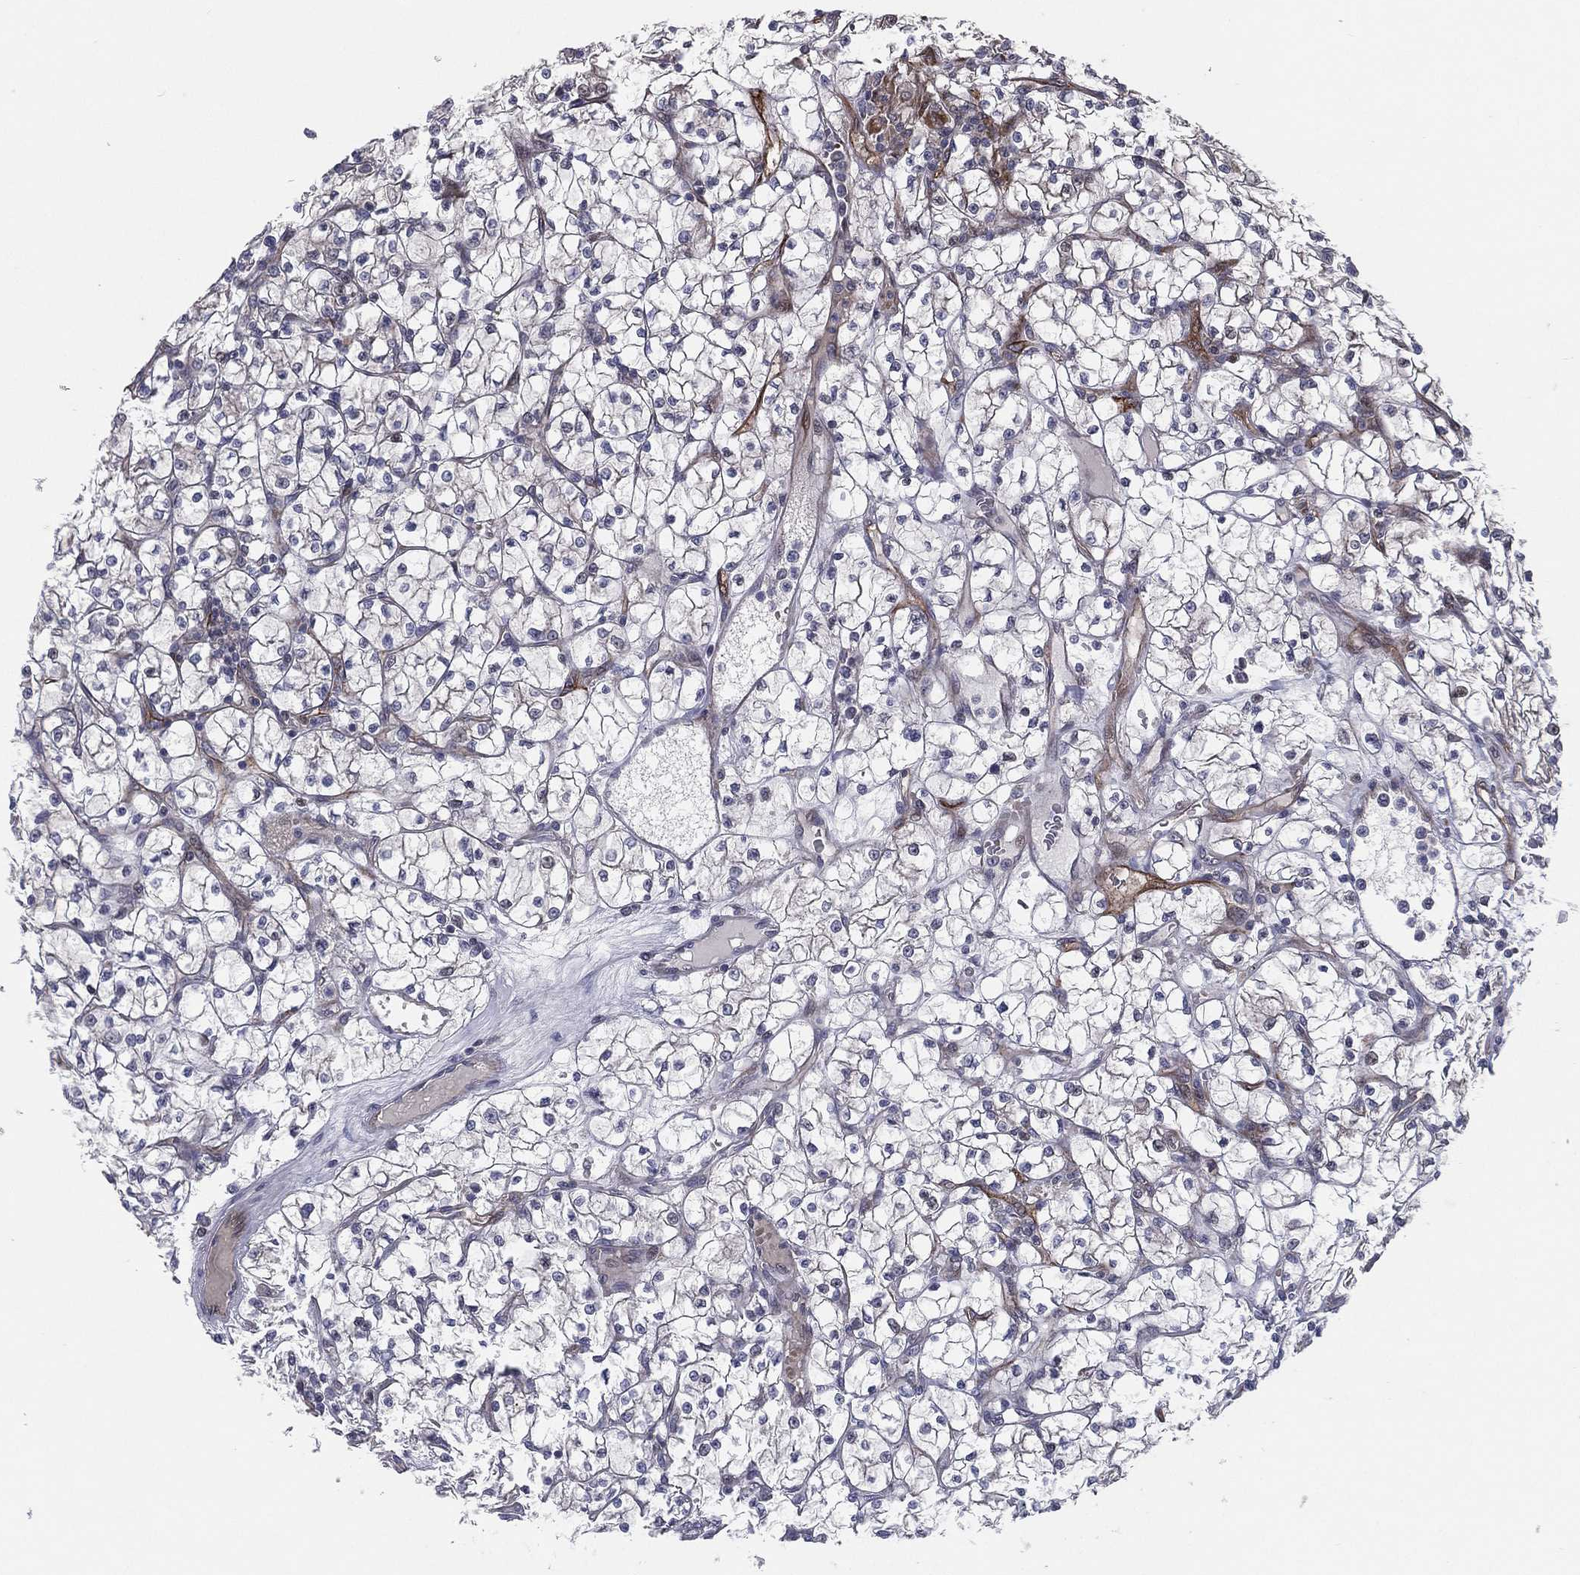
{"staining": {"intensity": "negative", "quantity": "none", "location": "none"}, "tissue": "renal cancer", "cell_type": "Tumor cells", "image_type": "cancer", "snomed": [{"axis": "morphology", "description": "Adenocarcinoma, NOS"}, {"axis": "topography", "description": "Kidney"}], "caption": "This is an IHC photomicrograph of human renal cancer. There is no expression in tumor cells.", "gene": "UTP14A", "patient": {"sex": "female", "age": 64}}